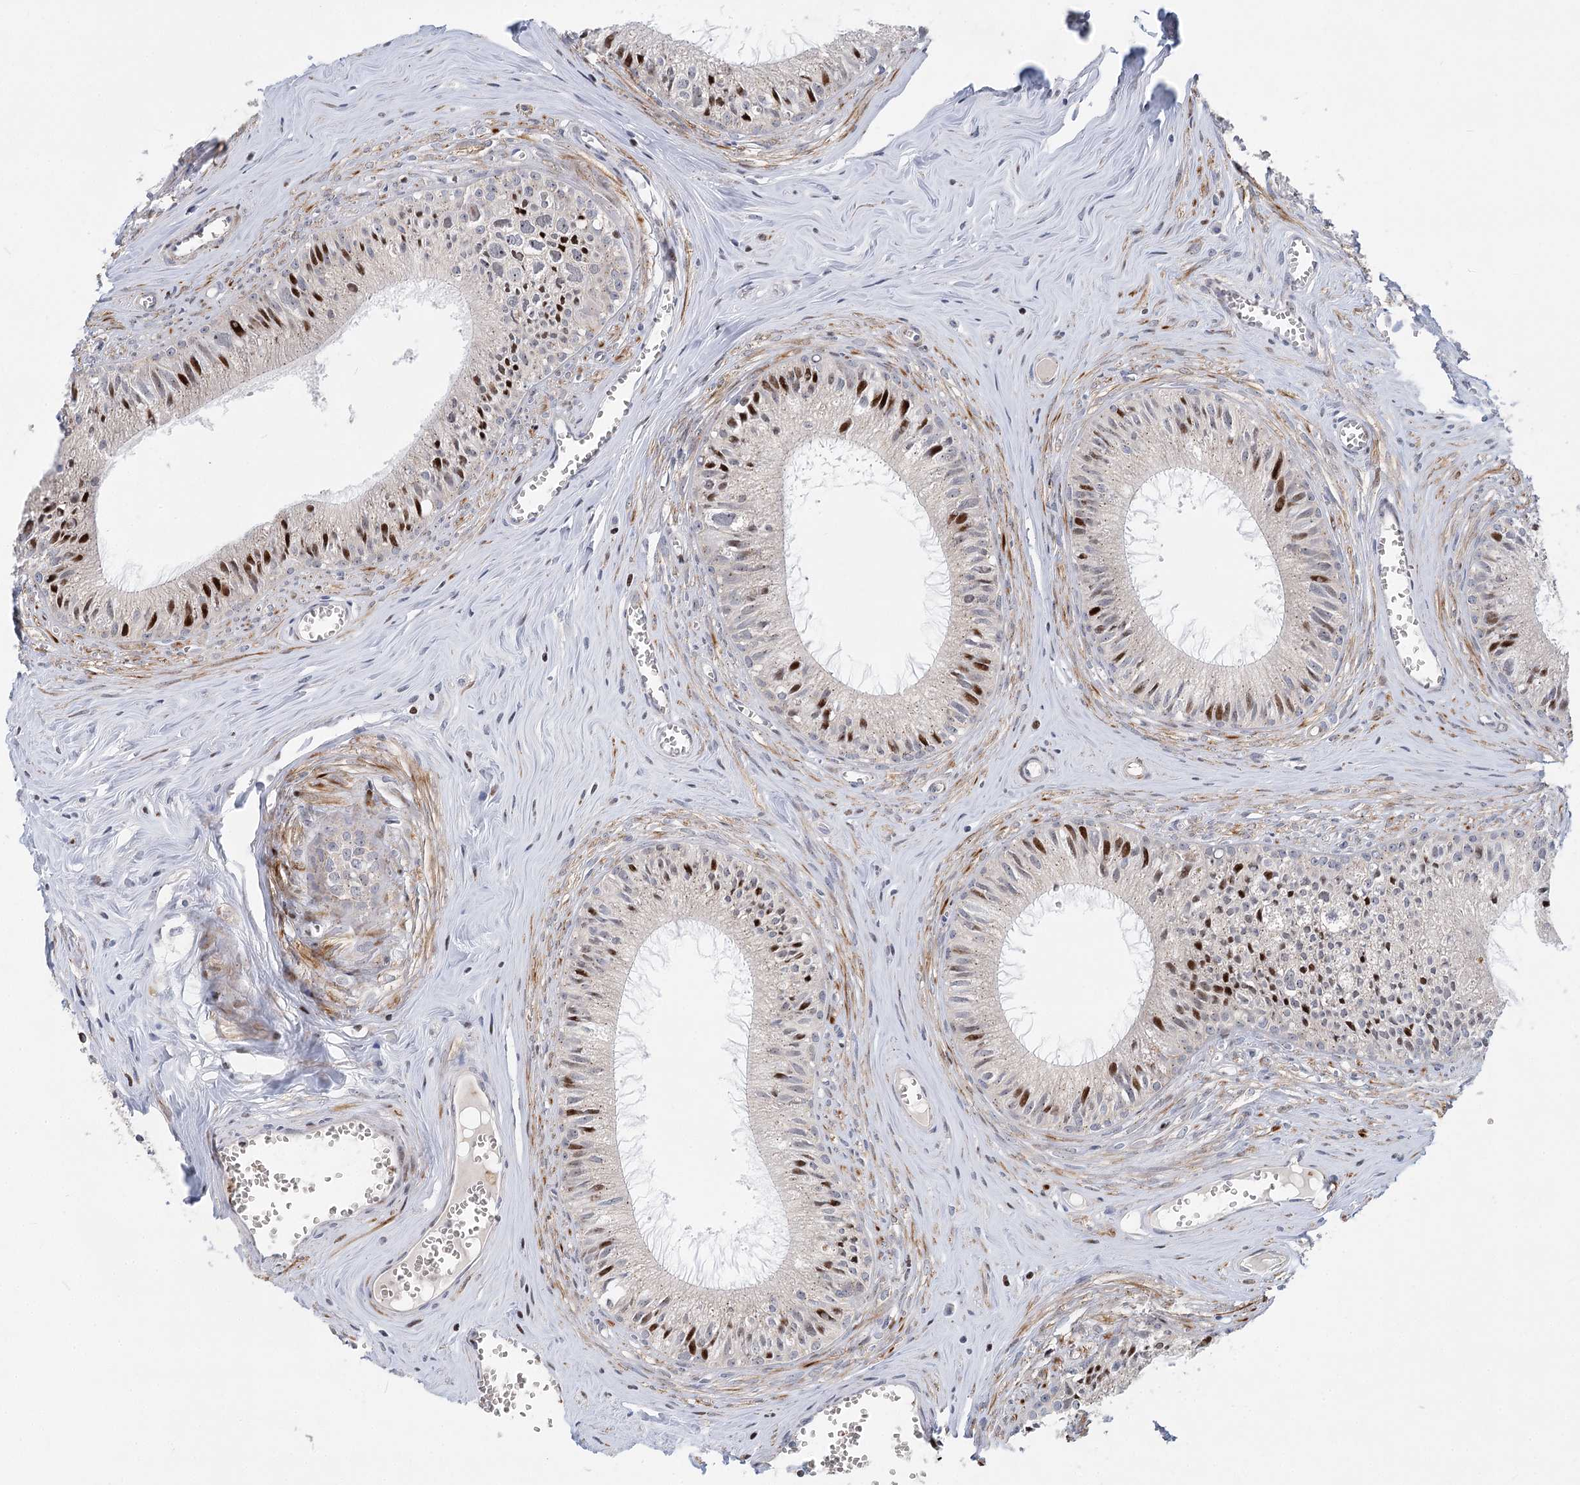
{"staining": {"intensity": "strong", "quantity": "<25%", "location": "nuclear"}, "tissue": "epididymis", "cell_type": "Glandular cells", "image_type": "normal", "snomed": [{"axis": "morphology", "description": "Normal tissue, NOS"}, {"axis": "topography", "description": "Epididymis"}], "caption": "Epididymis stained for a protein reveals strong nuclear positivity in glandular cells.", "gene": "CAMTA1", "patient": {"sex": "male", "age": 36}}